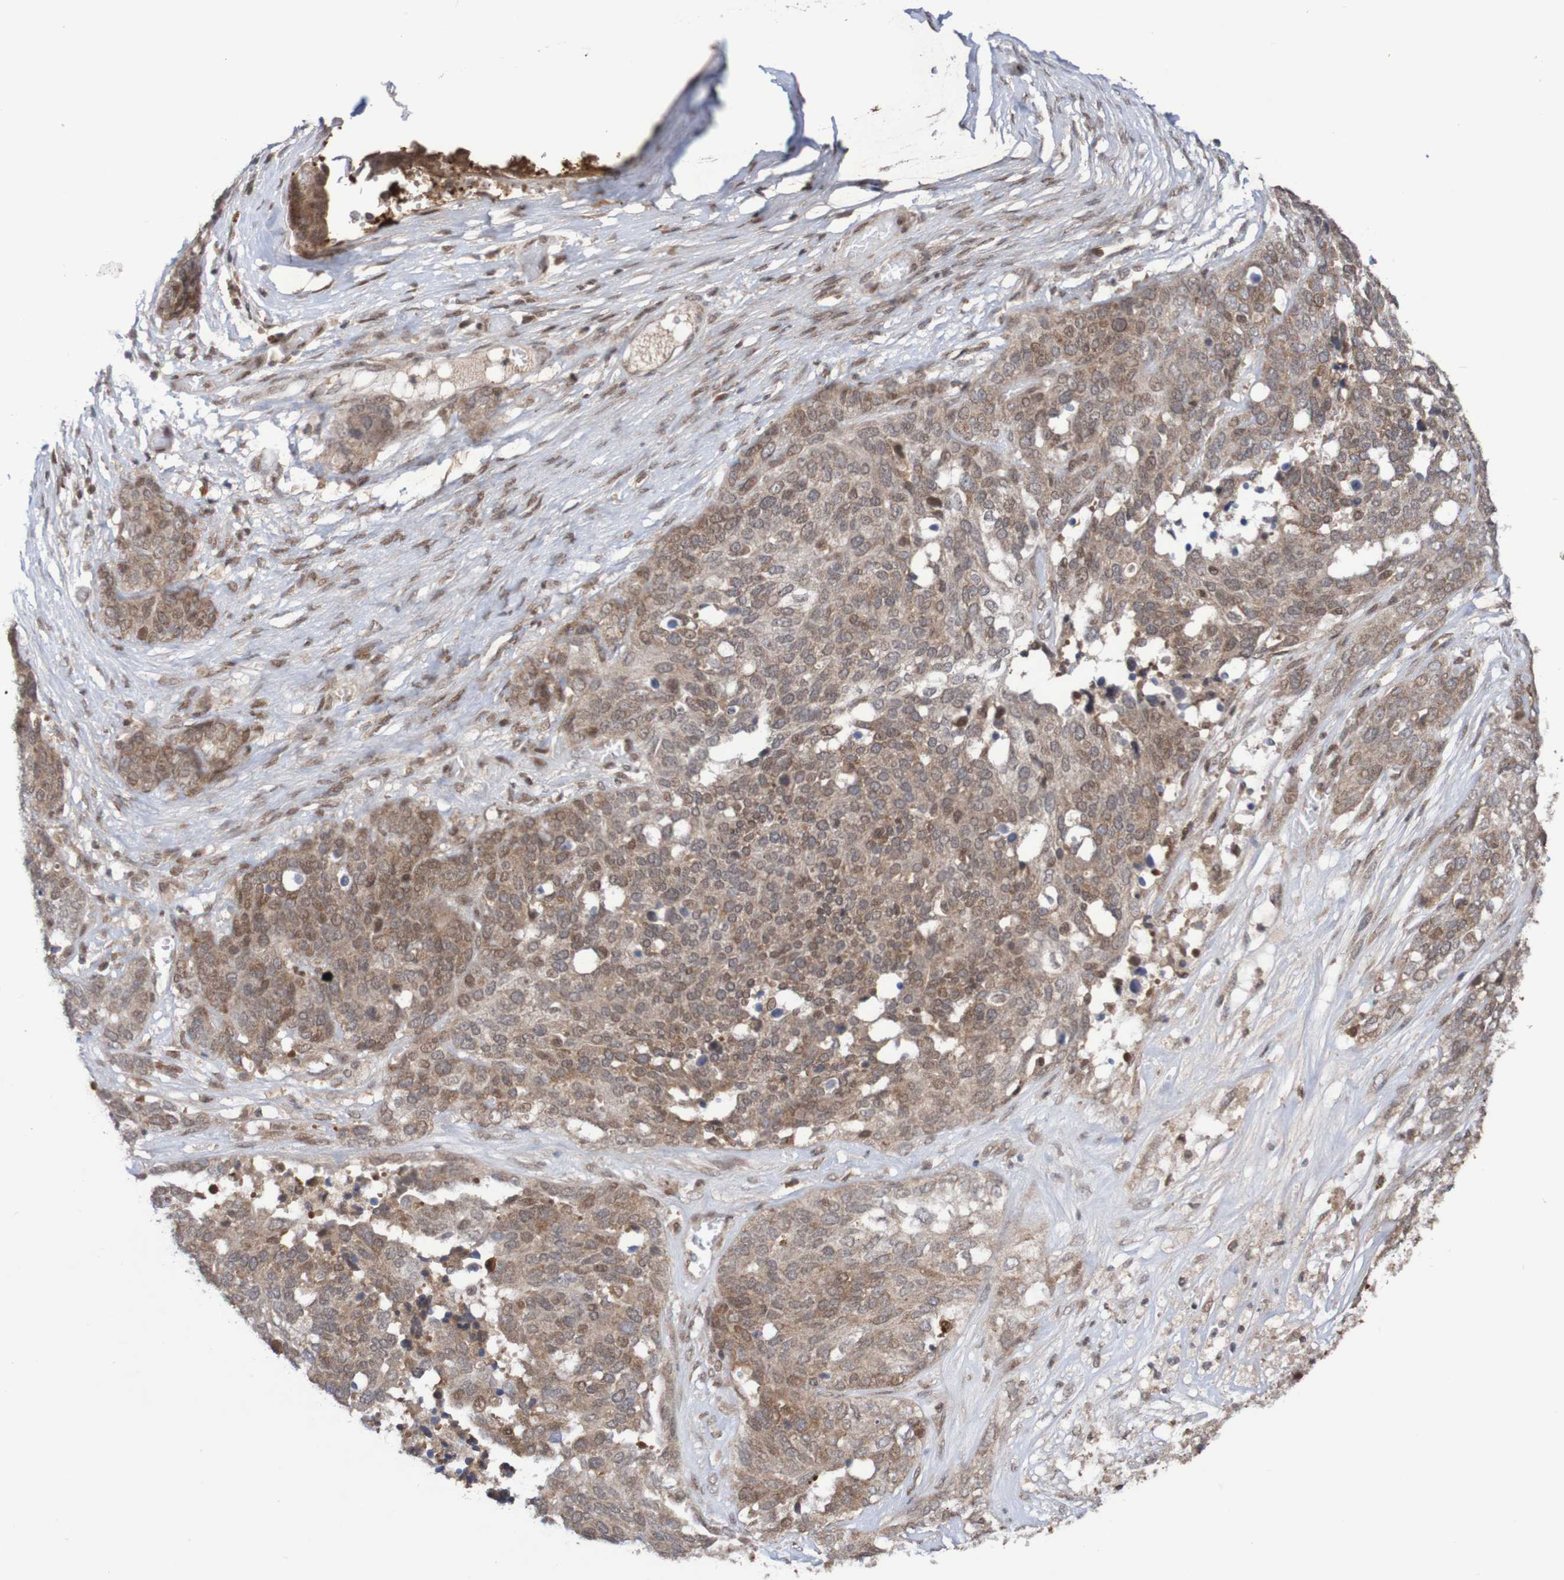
{"staining": {"intensity": "weak", "quantity": ">75%", "location": "cytoplasmic/membranous,nuclear"}, "tissue": "ovarian cancer", "cell_type": "Tumor cells", "image_type": "cancer", "snomed": [{"axis": "morphology", "description": "Cystadenocarcinoma, serous, NOS"}, {"axis": "topography", "description": "Ovary"}], "caption": "Serous cystadenocarcinoma (ovarian) stained with immunohistochemistry (IHC) reveals weak cytoplasmic/membranous and nuclear expression in about >75% of tumor cells.", "gene": "ITLN1", "patient": {"sex": "female", "age": 44}}